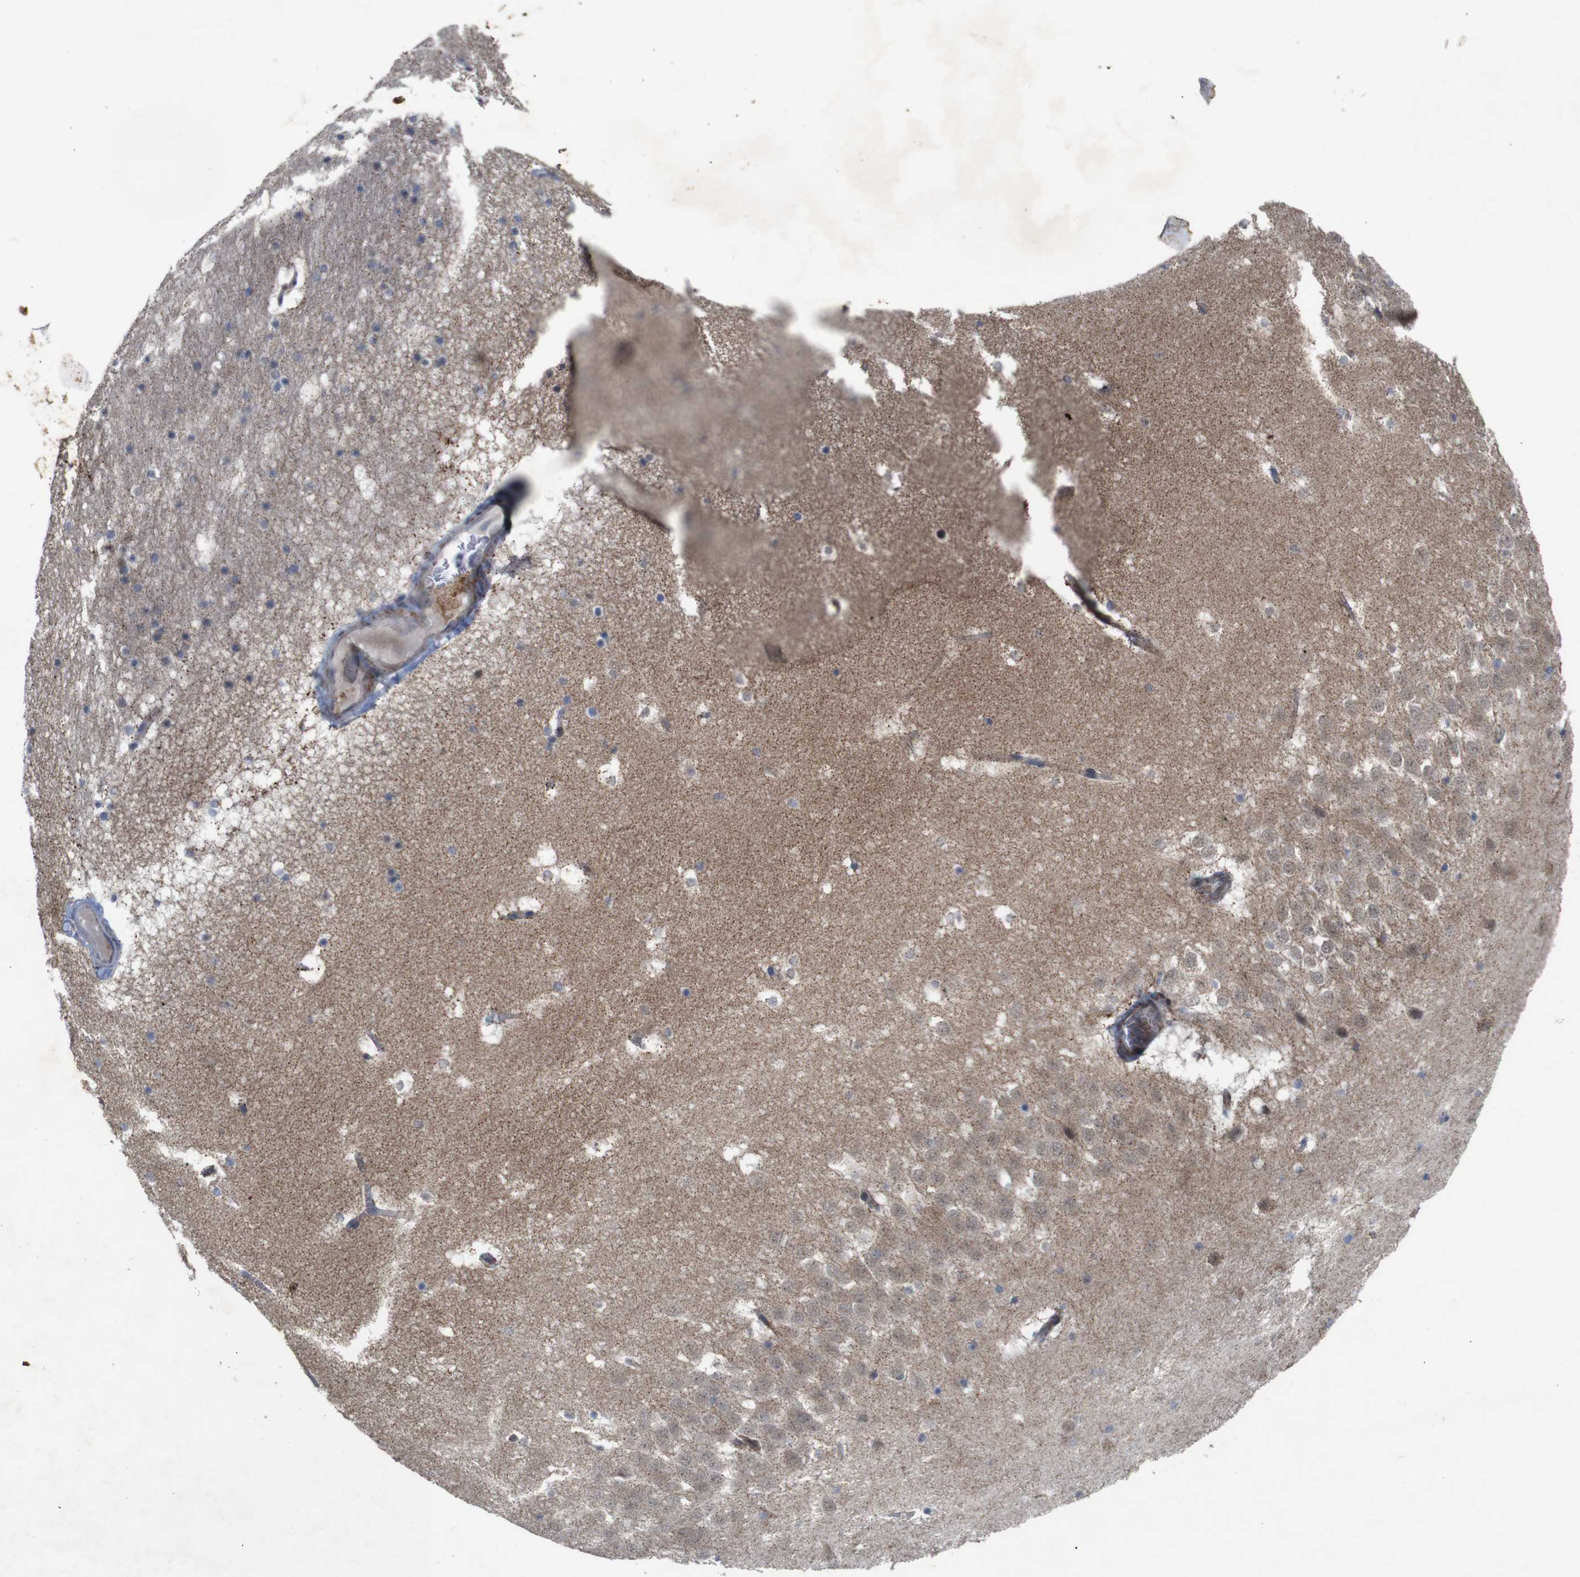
{"staining": {"intensity": "negative", "quantity": "none", "location": "none"}, "tissue": "hippocampus", "cell_type": "Glial cells", "image_type": "normal", "snomed": [{"axis": "morphology", "description": "Normal tissue, NOS"}, {"axis": "topography", "description": "Hippocampus"}], "caption": "The photomicrograph reveals no significant expression in glial cells of hippocampus. (DAB immunohistochemistry visualized using brightfield microscopy, high magnification).", "gene": "ATP7B", "patient": {"sex": "male", "age": 45}}